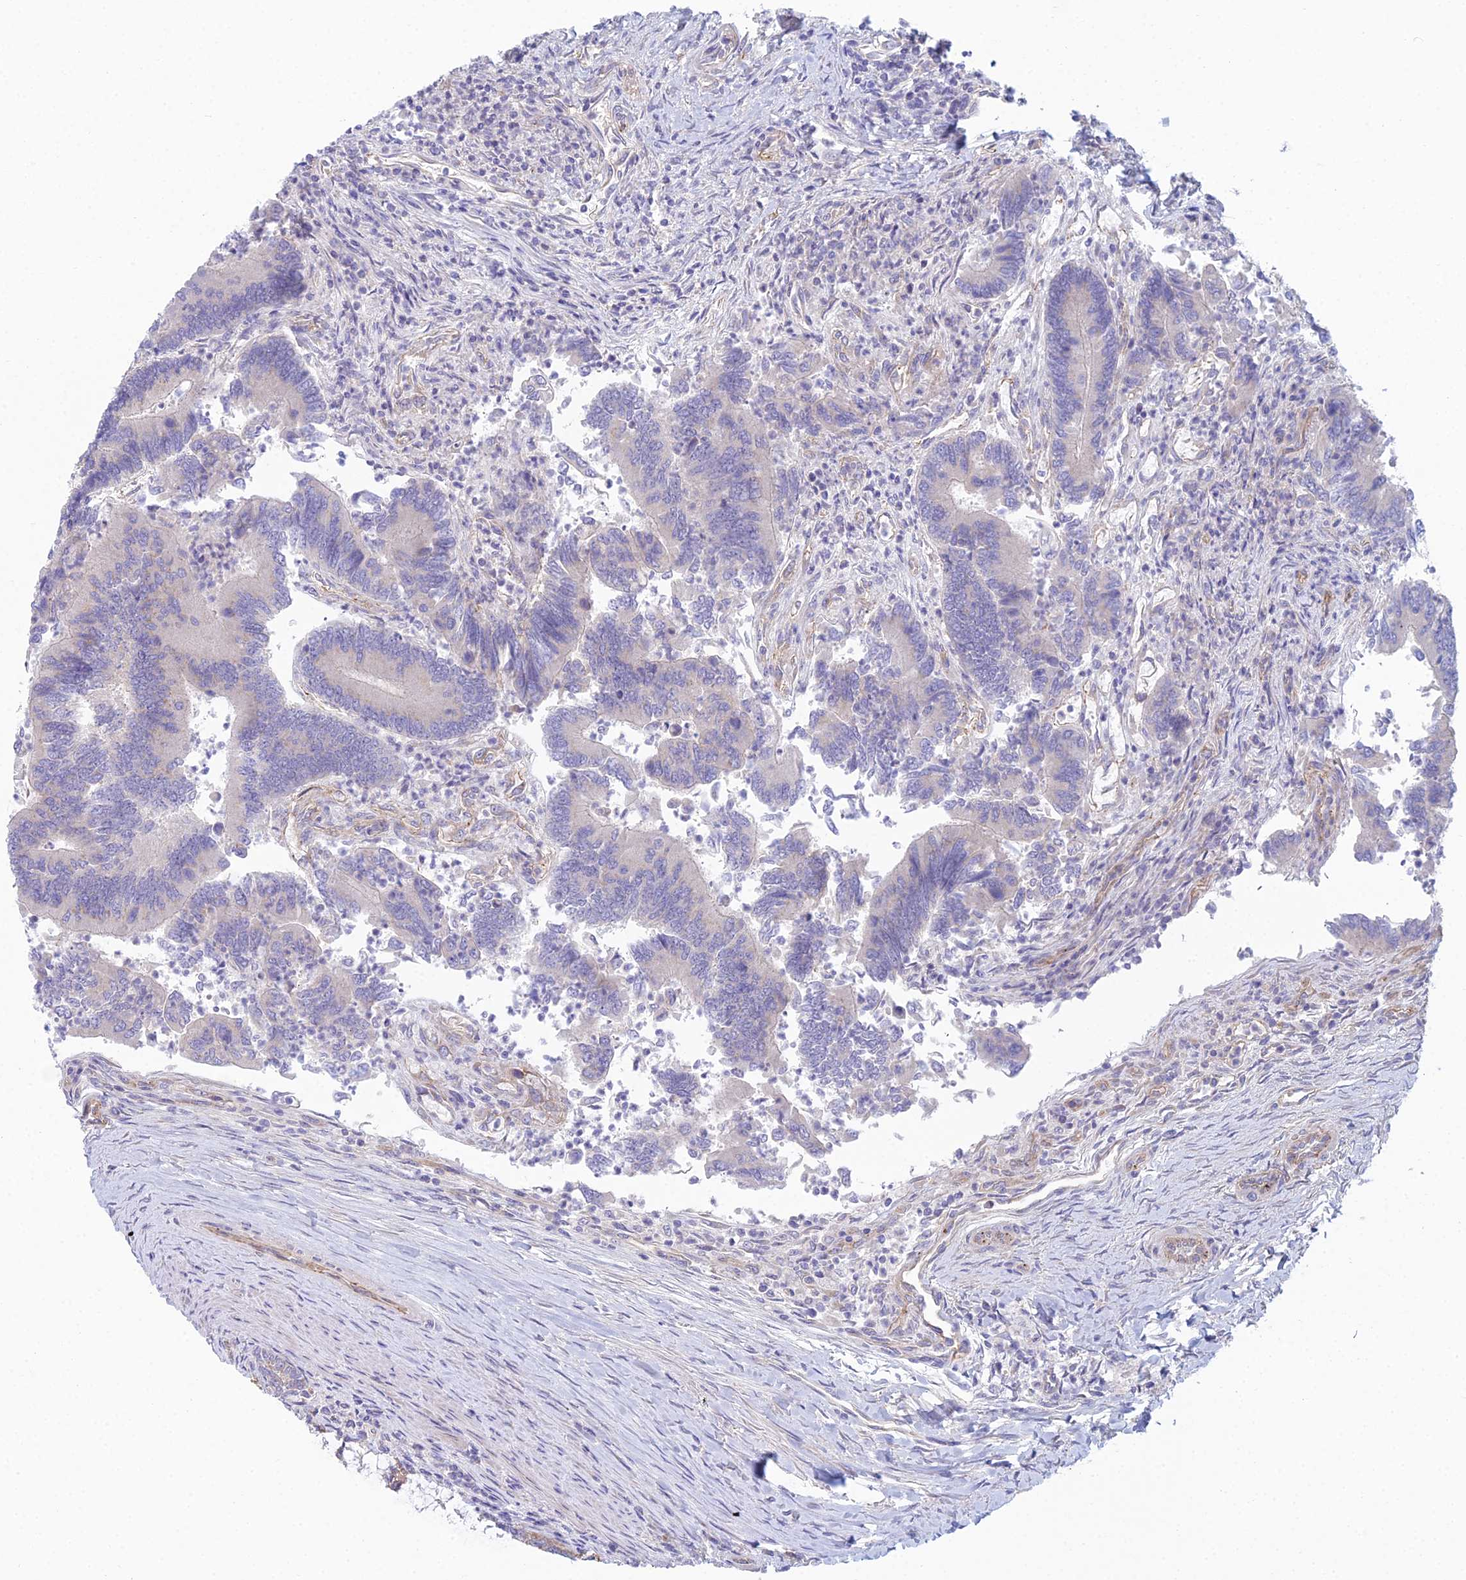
{"staining": {"intensity": "negative", "quantity": "none", "location": "none"}, "tissue": "colorectal cancer", "cell_type": "Tumor cells", "image_type": "cancer", "snomed": [{"axis": "morphology", "description": "Adenocarcinoma, NOS"}, {"axis": "topography", "description": "Colon"}], "caption": "There is no significant expression in tumor cells of colorectal cancer (adenocarcinoma).", "gene": "ZNF564", "patient": {"sex": "female", "age": 67}}